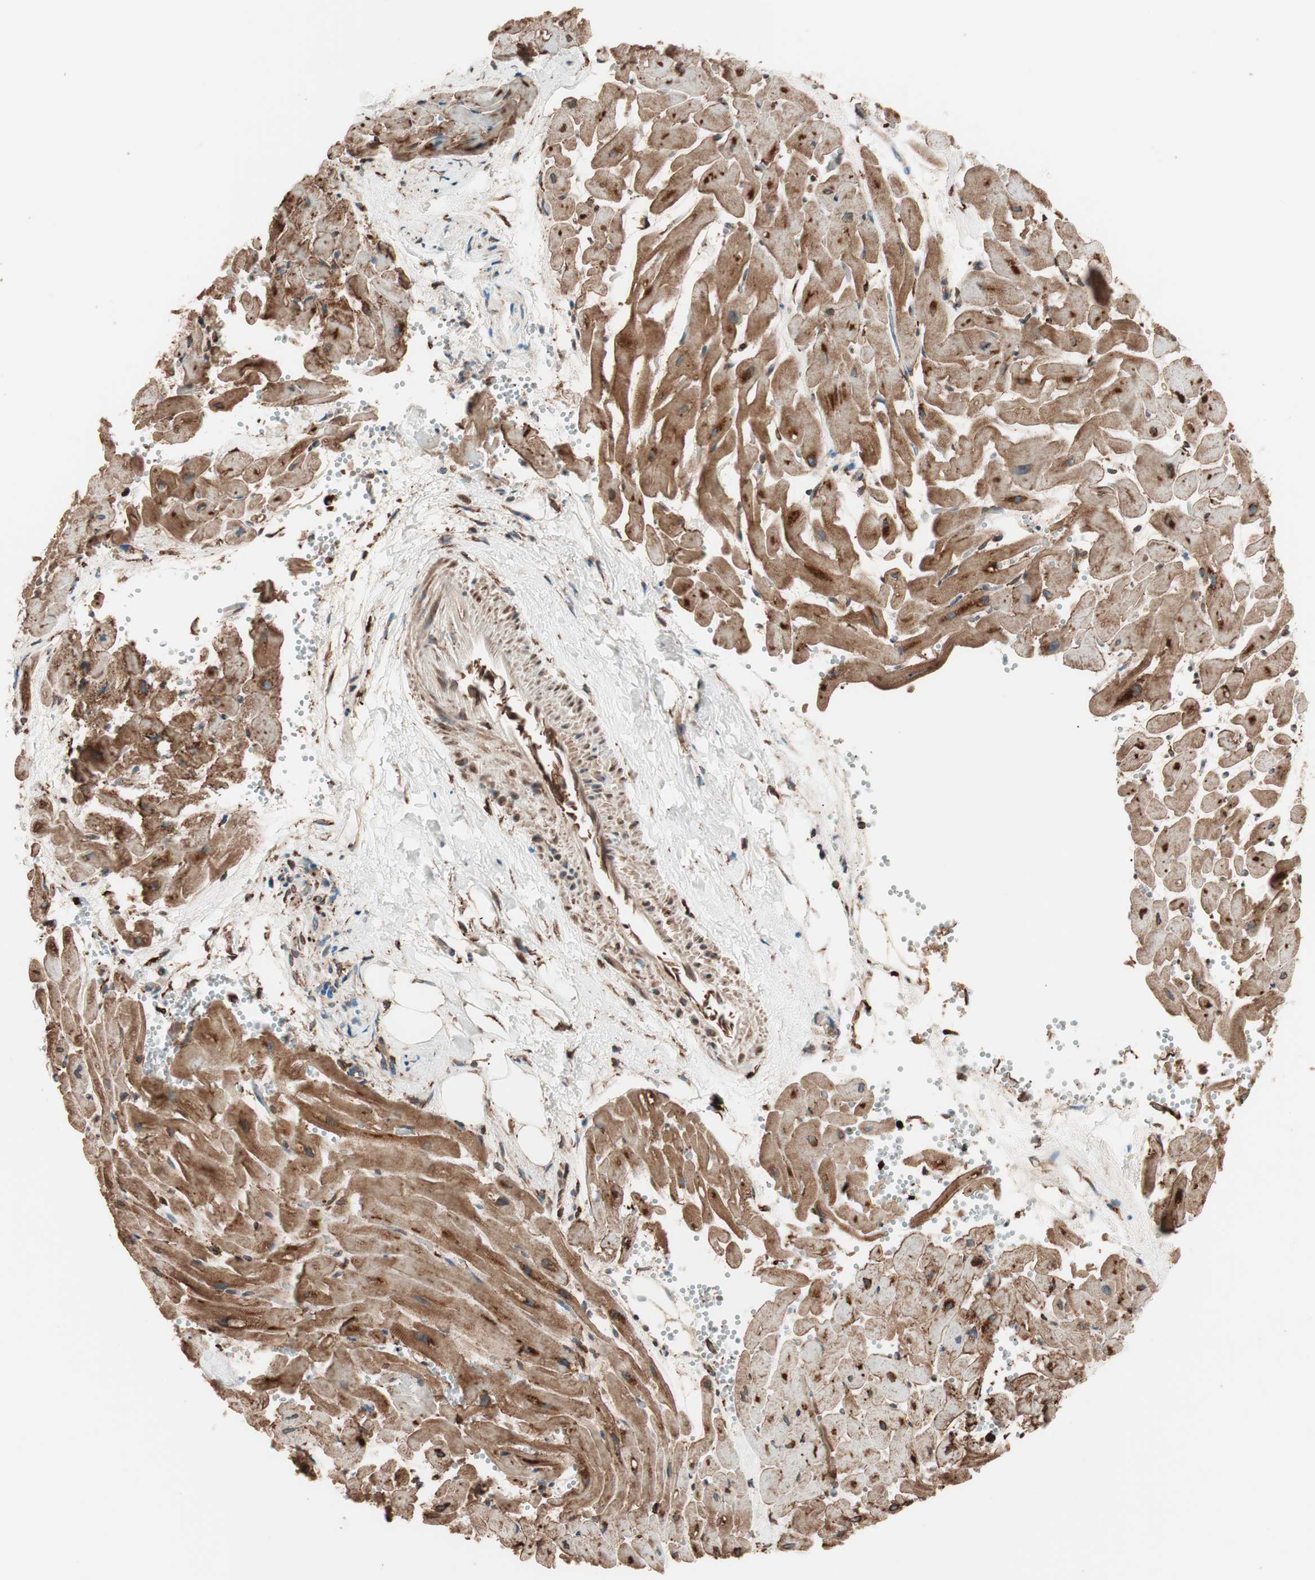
{"staining": {"intensity": "strong", "quantity": ">75%", "location": "cytoplasmic/membranous"}, "tissue": "heart muscle", "cell_type": "Cardiomyocytes", "image_type": "normal", "snomed": [{"axis": "morphology", "description": "Normal tissue, NOS"}, {"axis": "topography", "description": "Heart"}], "caption": "This image shows immunohistochemistry staining of benign human heart muscle, with high strong cytoplasmic/membranous positivity in approximately >75% of cardiomyocytes.", "gene": "VEGFA", "patient": {"sex": "female", "age": 19}}